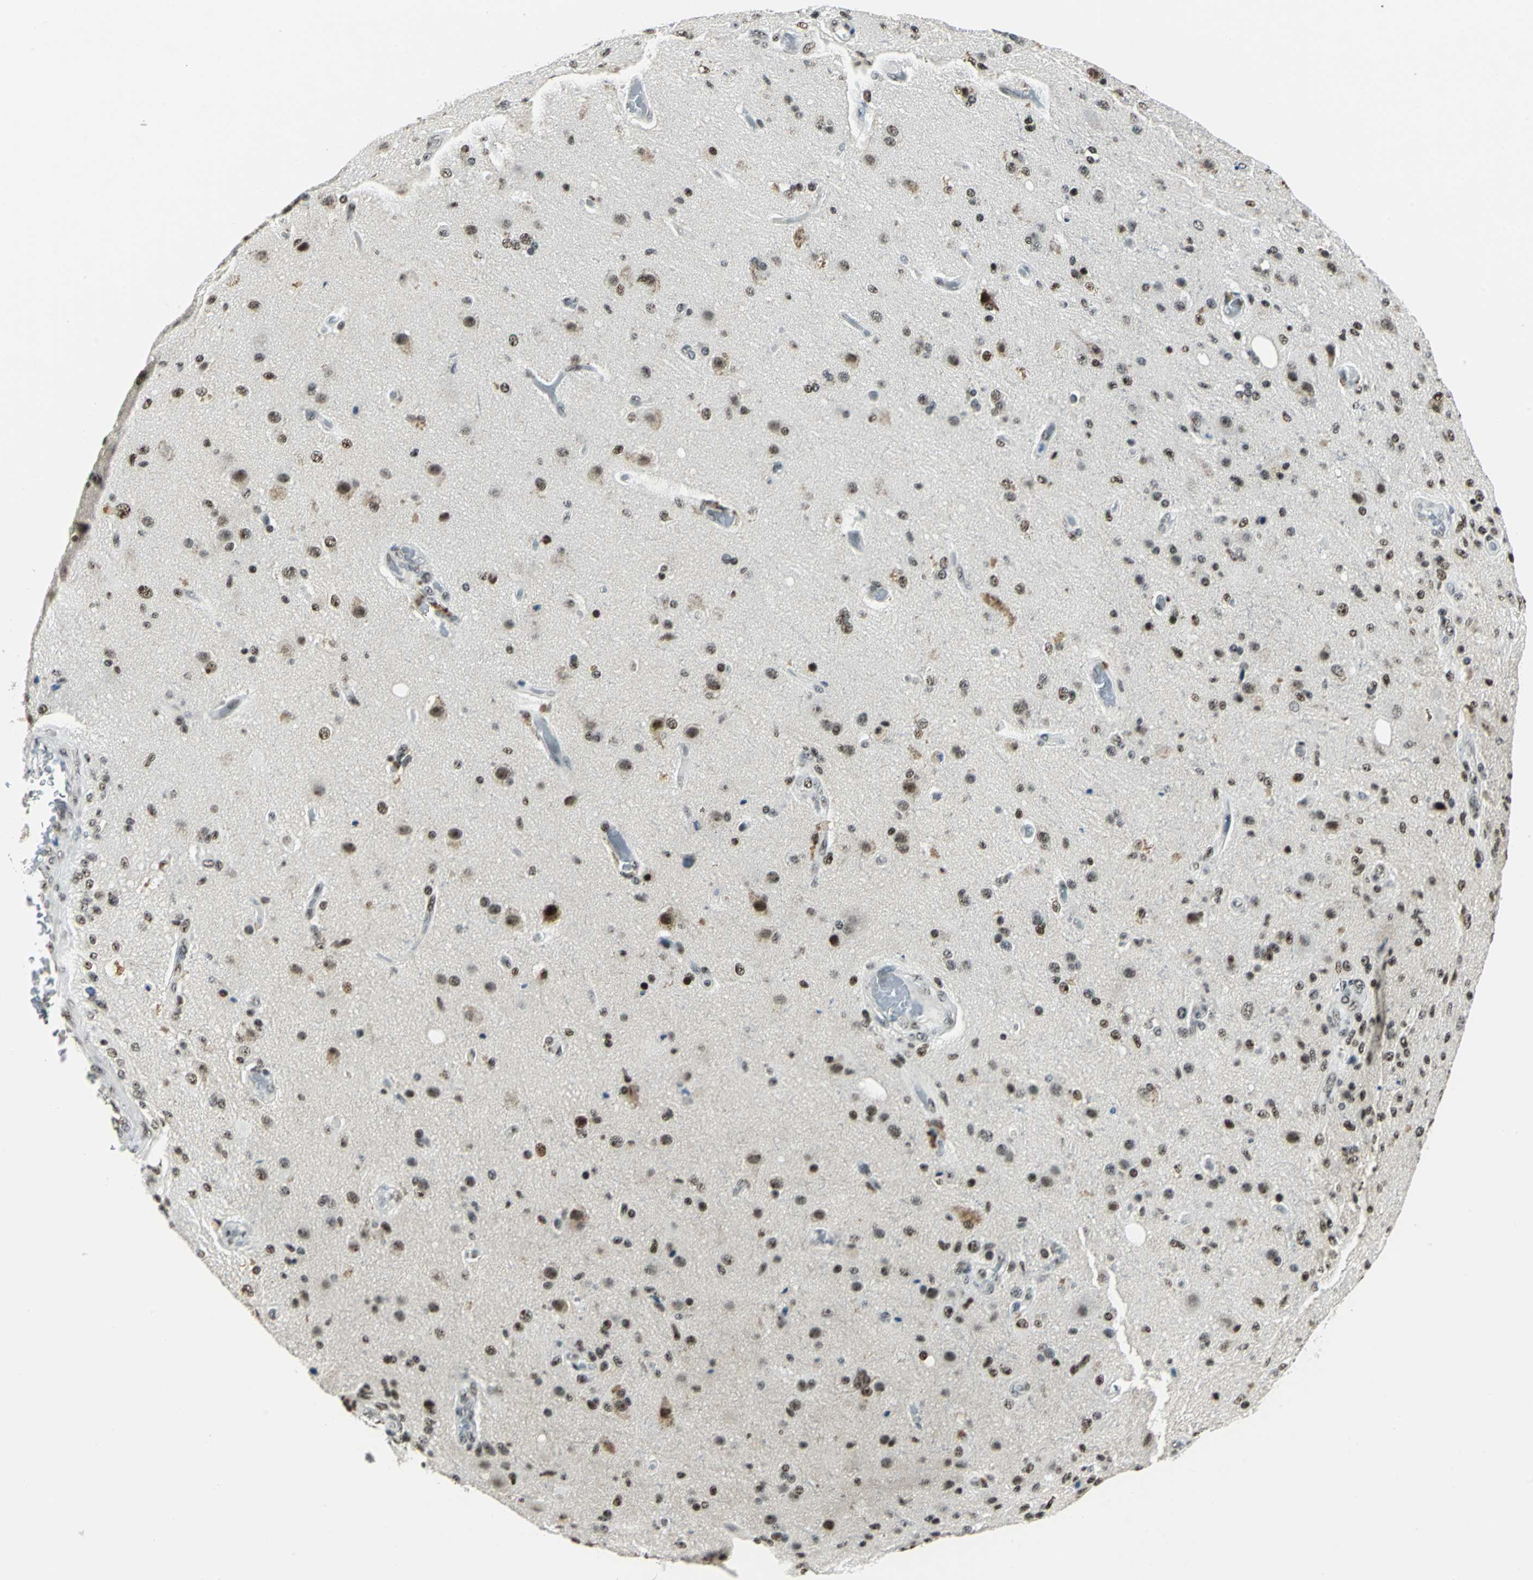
{"staining": {"intensity": "strong", "quantity": ">75%", "location": "nuclear"}, "tissue": "glioma", "cell_type": "Tumor cells", "image_type": "cancer", "snomed": [{"axis": "morphology", "description": "Normal tissue, NOS"}, {"axis": "morphology", "description": "Glioma, malignant, High grade"}, {"axis": "topography", "description": "Cerebral cortex"}], "caption": "The photomicrograph demonstrates a brown stain indicating the presence of a protein in the nuclear of tumor cells in high-grade glioma (malignant).", "gene": "KAT6B", "patient": {"sex": "male", "age": 77}}